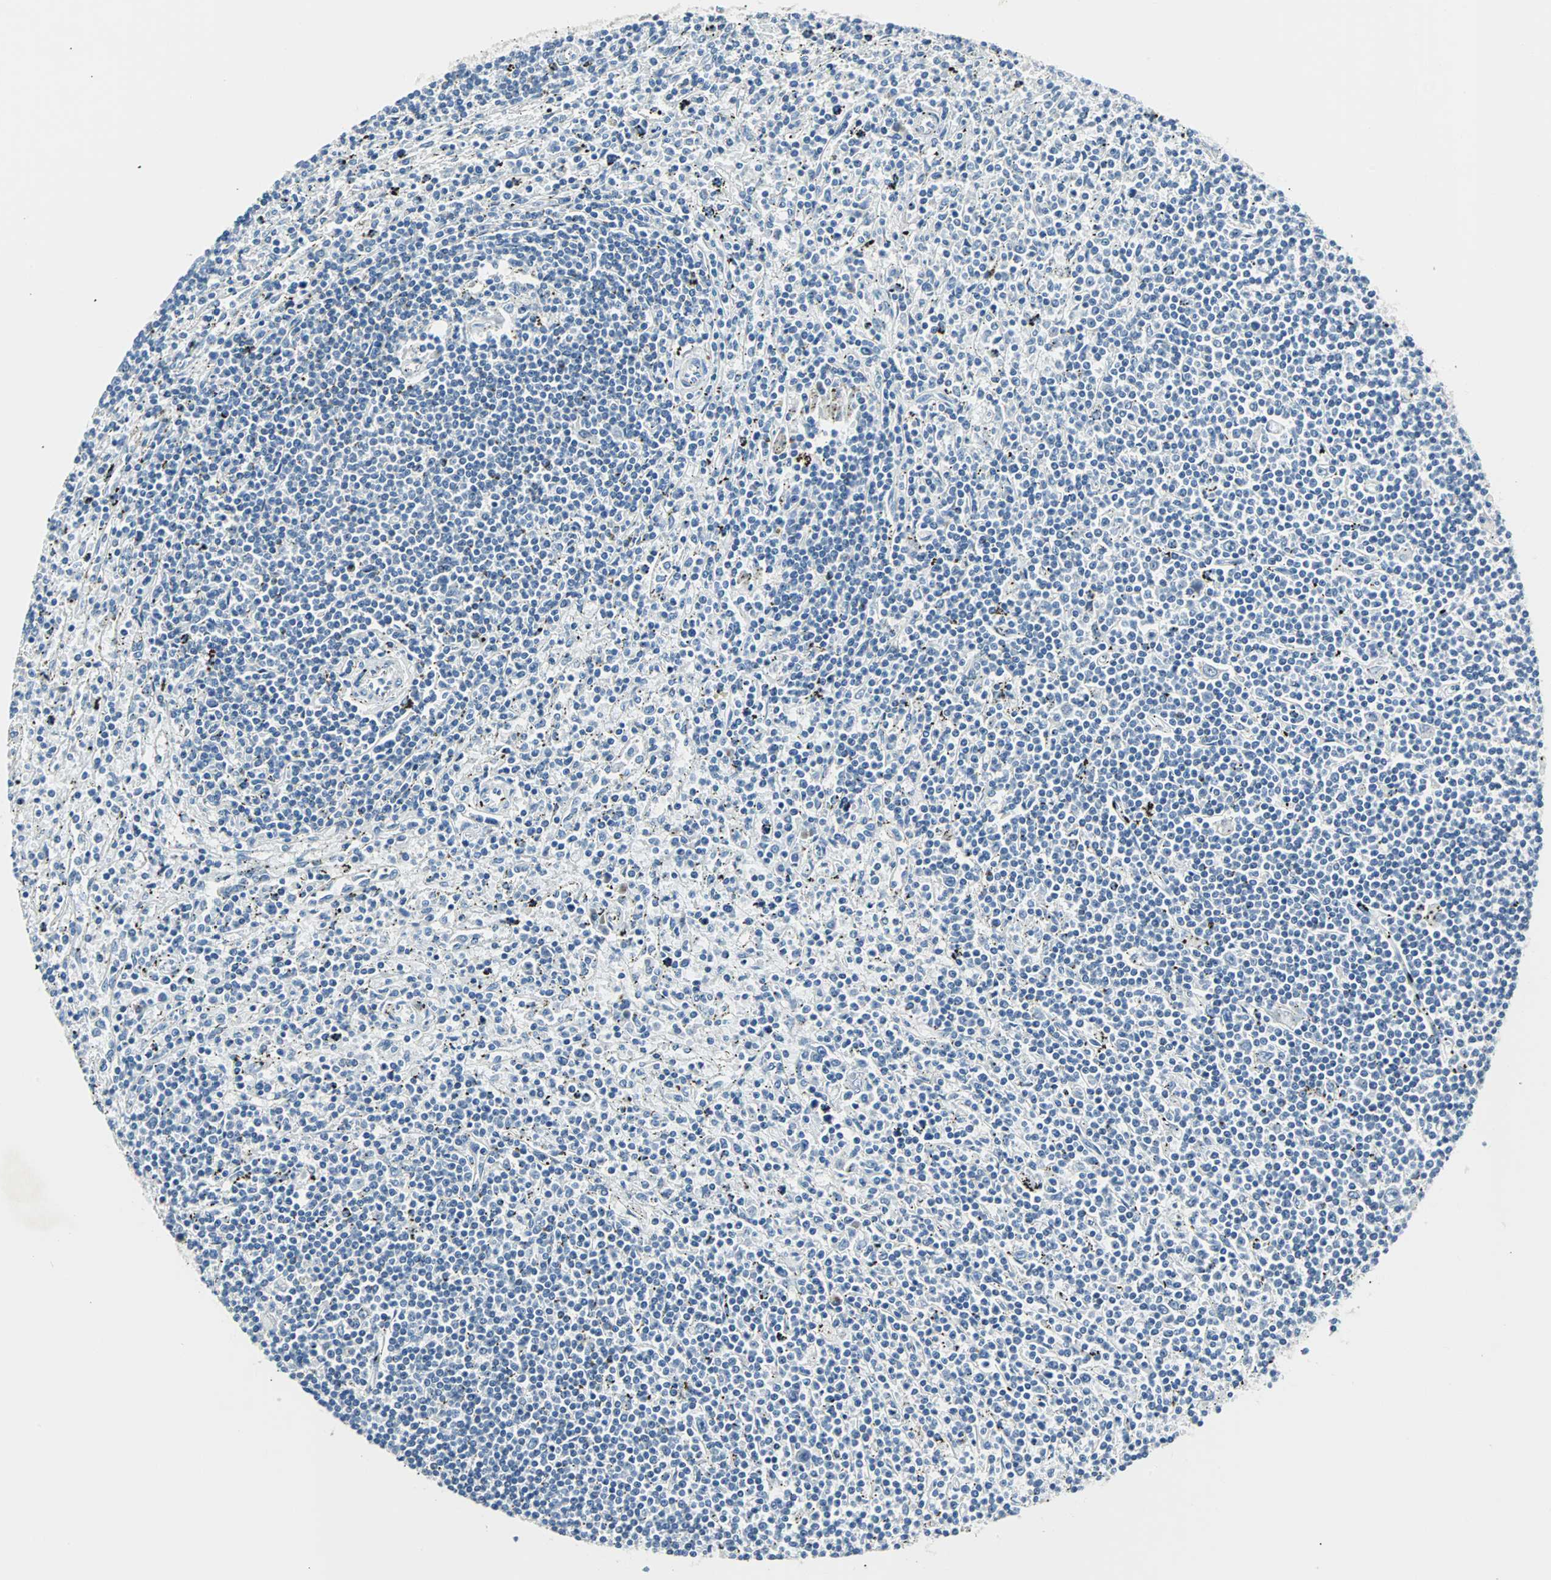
{"staining": {"intensity": "negative", "quantity": "none", "location": "none"}, "tissue": "lymphoma", "cell_type": "Tumor cells", "image_type": "cancer", "snomed": [{"axis": "morphology", "description": "Malignant lymphoma, non-Hodgkin's type, Low grade"}, {"axis": "topography", "description": "Spleen"}], "caption": "High power microscopy image of an immunohistochemistry micrograph of malignant lymphoma, non-Hodgkin's type (low-grade), revealing no significant positivity in tumor cells.", "gene": "SOX30", "patient": {"sex": "male", "age": 76}}